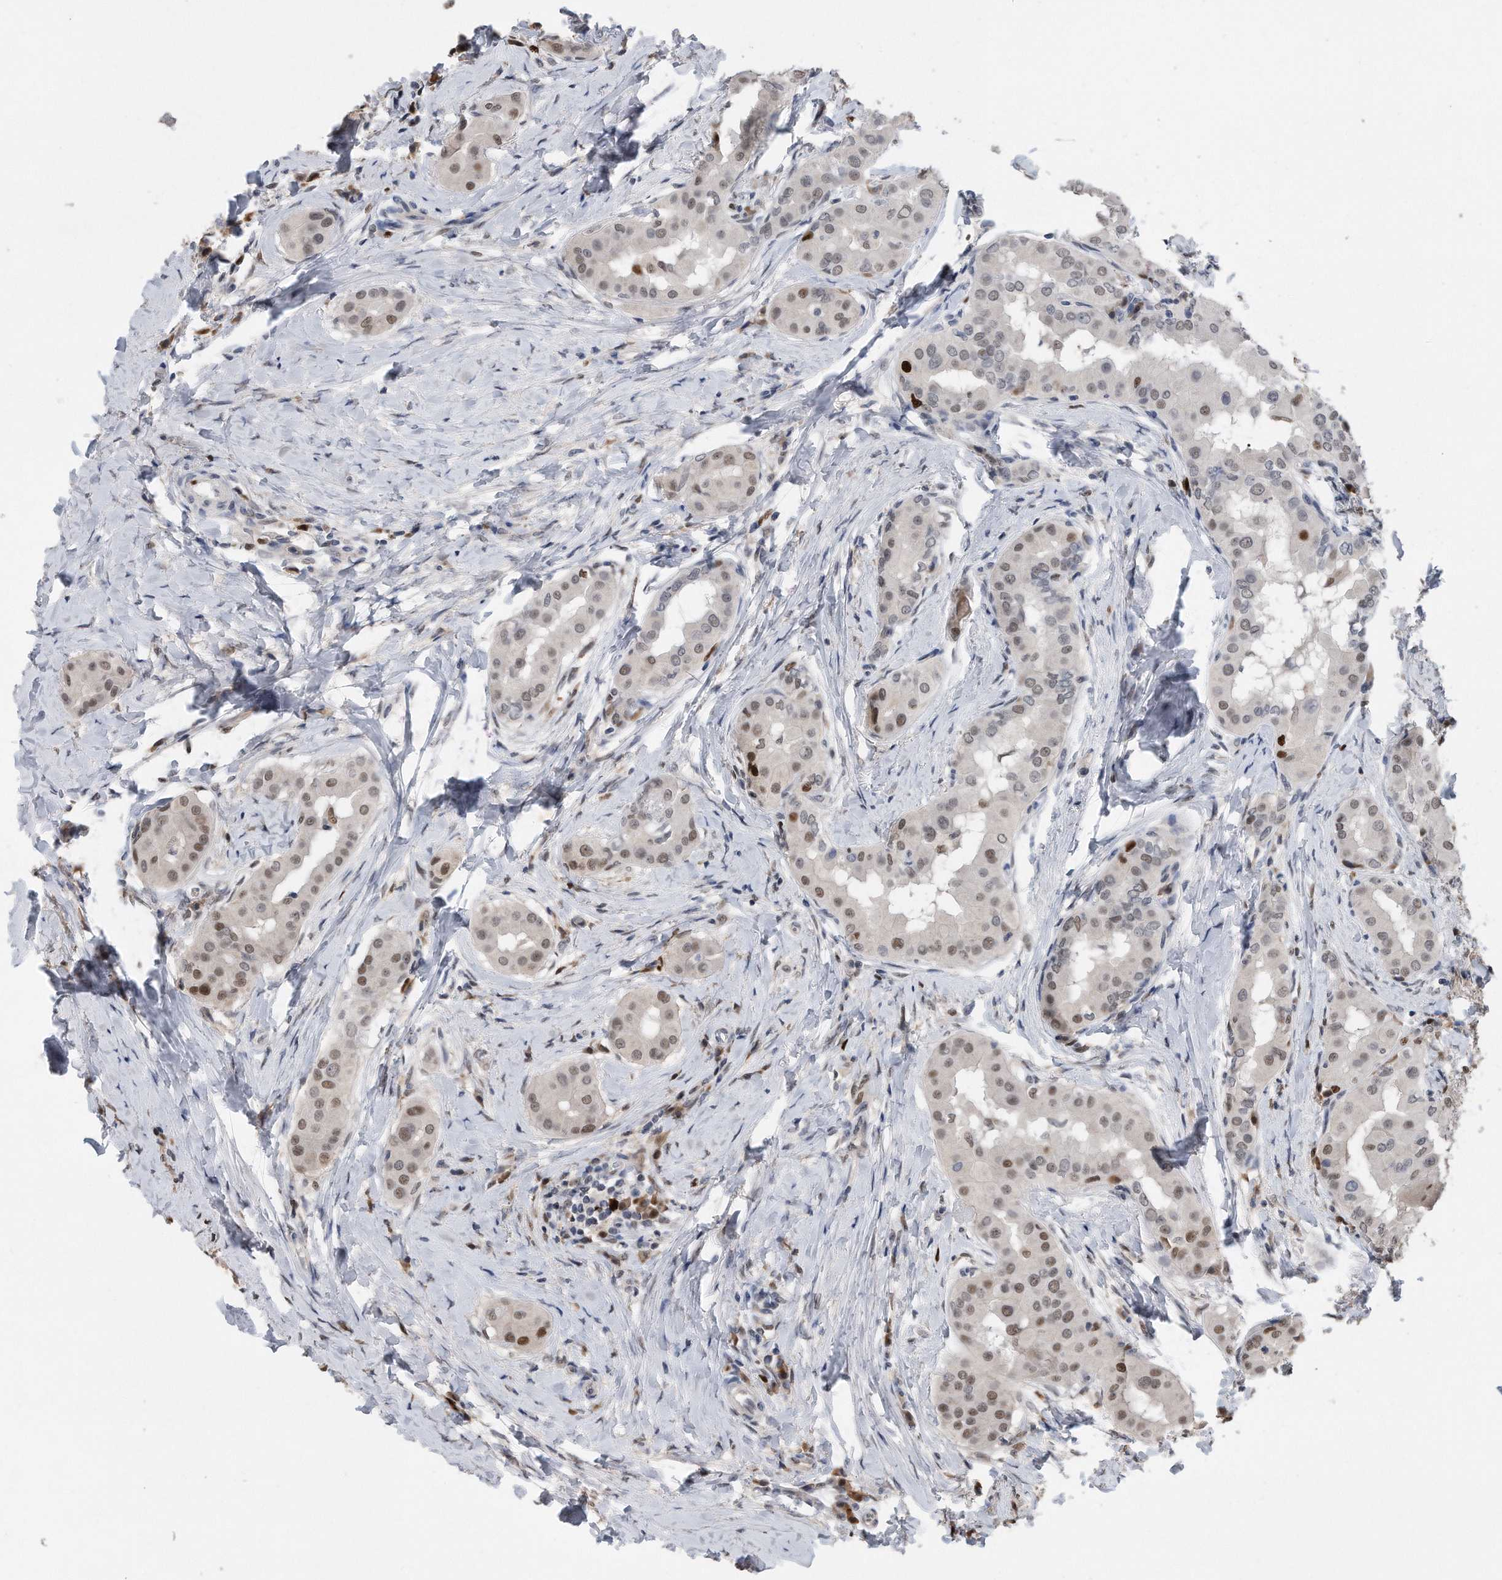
{"staining": {"intensity": "moderate", "quantity": "25%-75%", "location": "nuclear"}, "tissue": "thyroid cancer", "cell_type": "Tumor cells", "image_type": "cancer", "snomed": [{"axis": "morphology", "description": "Papillary adenocarcinoma, NOS"}, {"axis": "topography", "description": "Thyroid gland"}], "caption": "Thyroid cancer (papillary adenocarcinoma) stained for a protein (brown) displays moderate nuclear positive staining in about 25%-75% of tumor cells.", "gene": "PCNA", "patient": {"sex": "male", "age": 33}}